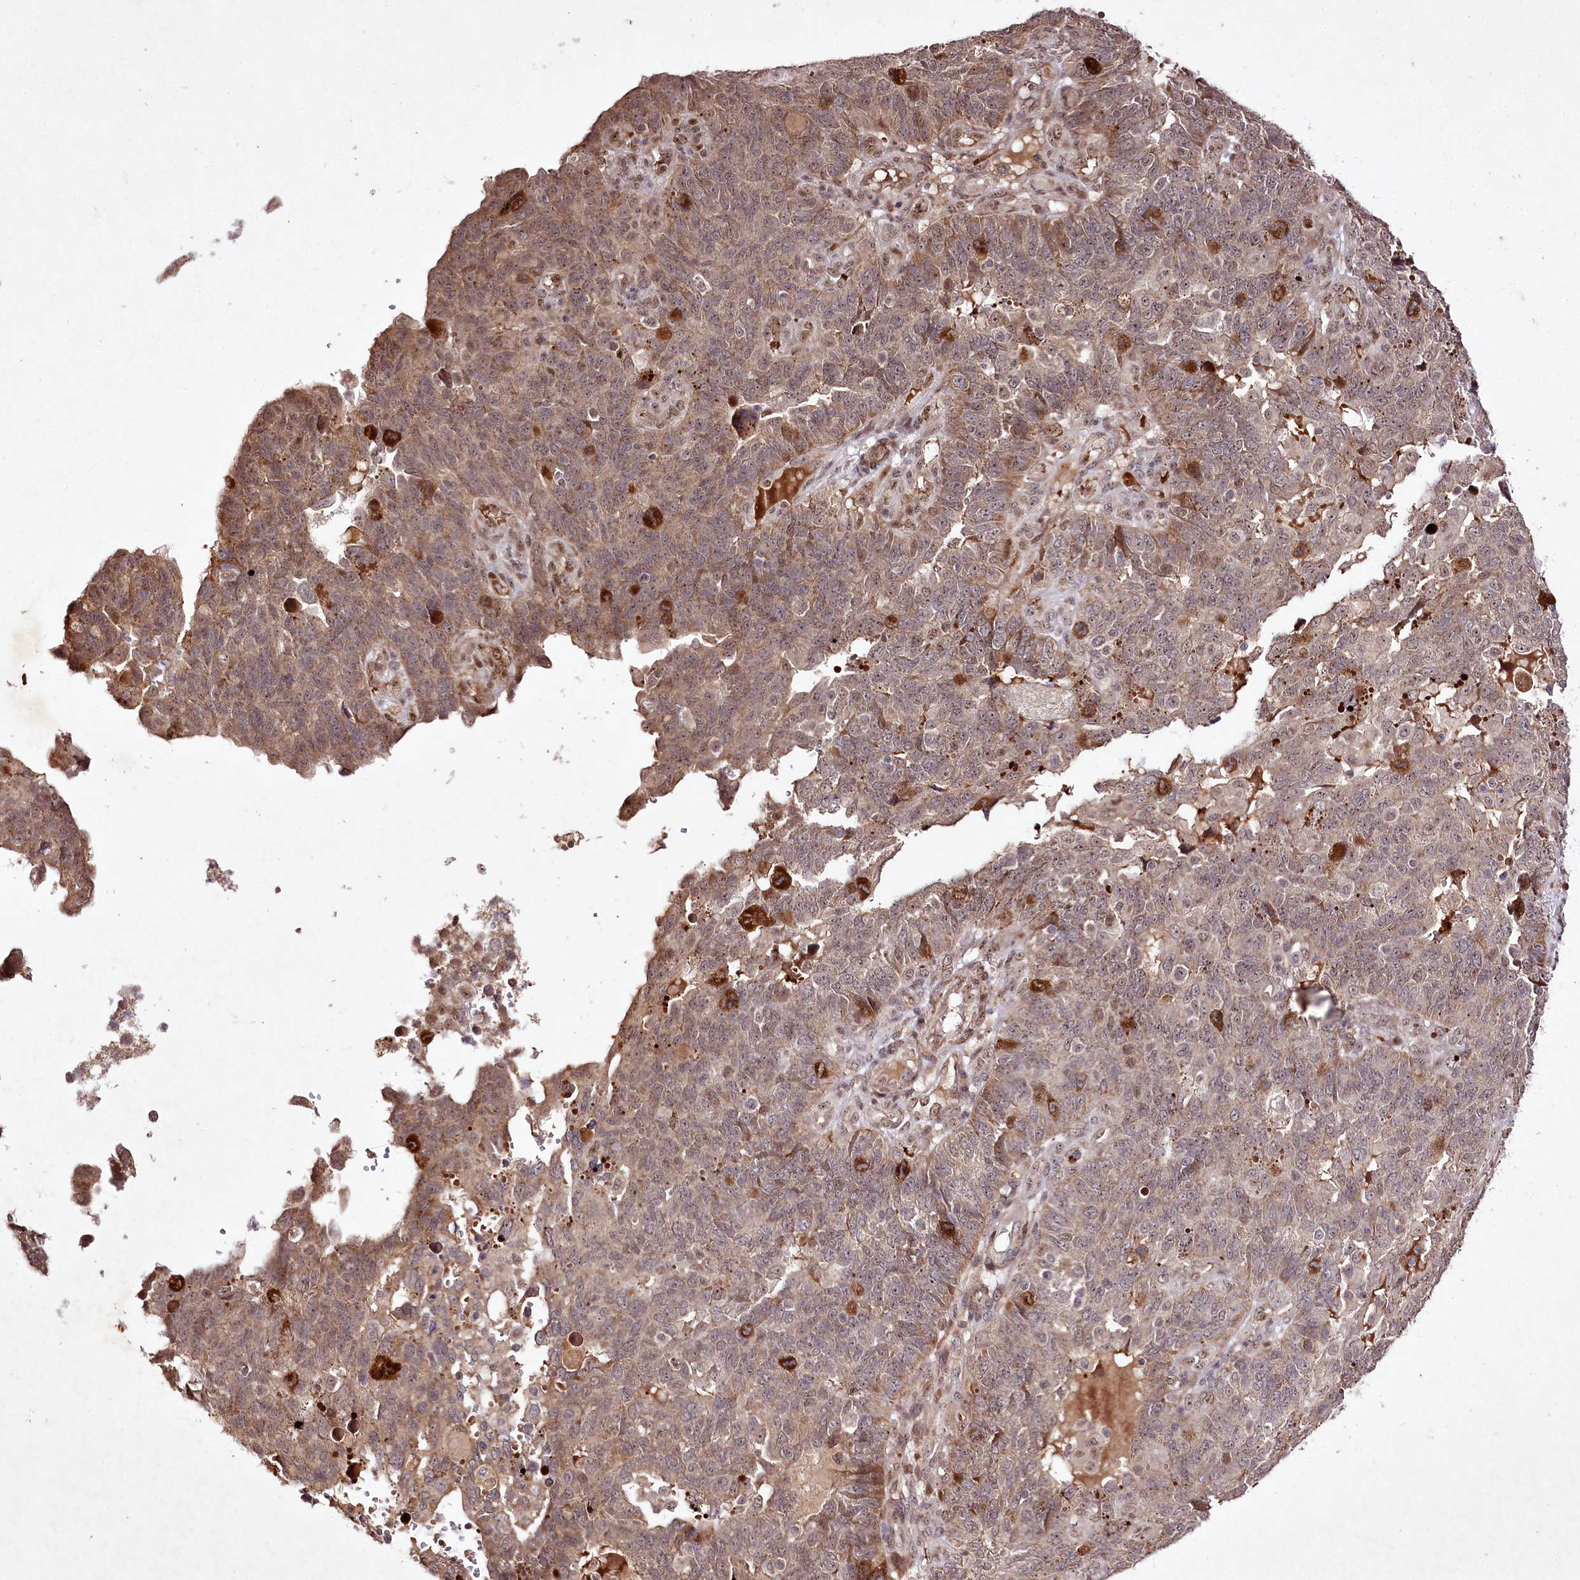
{"staining": {"intensity": "moderate", "quantity": ">75%", "location": "cytoplasmic/membranous"}, "tissue": "endometrial cancer", "cell_type": "Tumor cells", "image_type": "cancer", "snomed": [{"axis": "morphology", "description": "Adenocarcinoma, NOS"}, {"axis": "topography", "description": "Endometrium"}], "caption": "Endometrial adenocarcinoma was stained to show a protein in brown. There is medium levels of moderate cytoplasmic/membranous expression in approximately >75% of tumor cells.", "gene": "DMP1", "patient": {"sex": "female", "age": 66}}